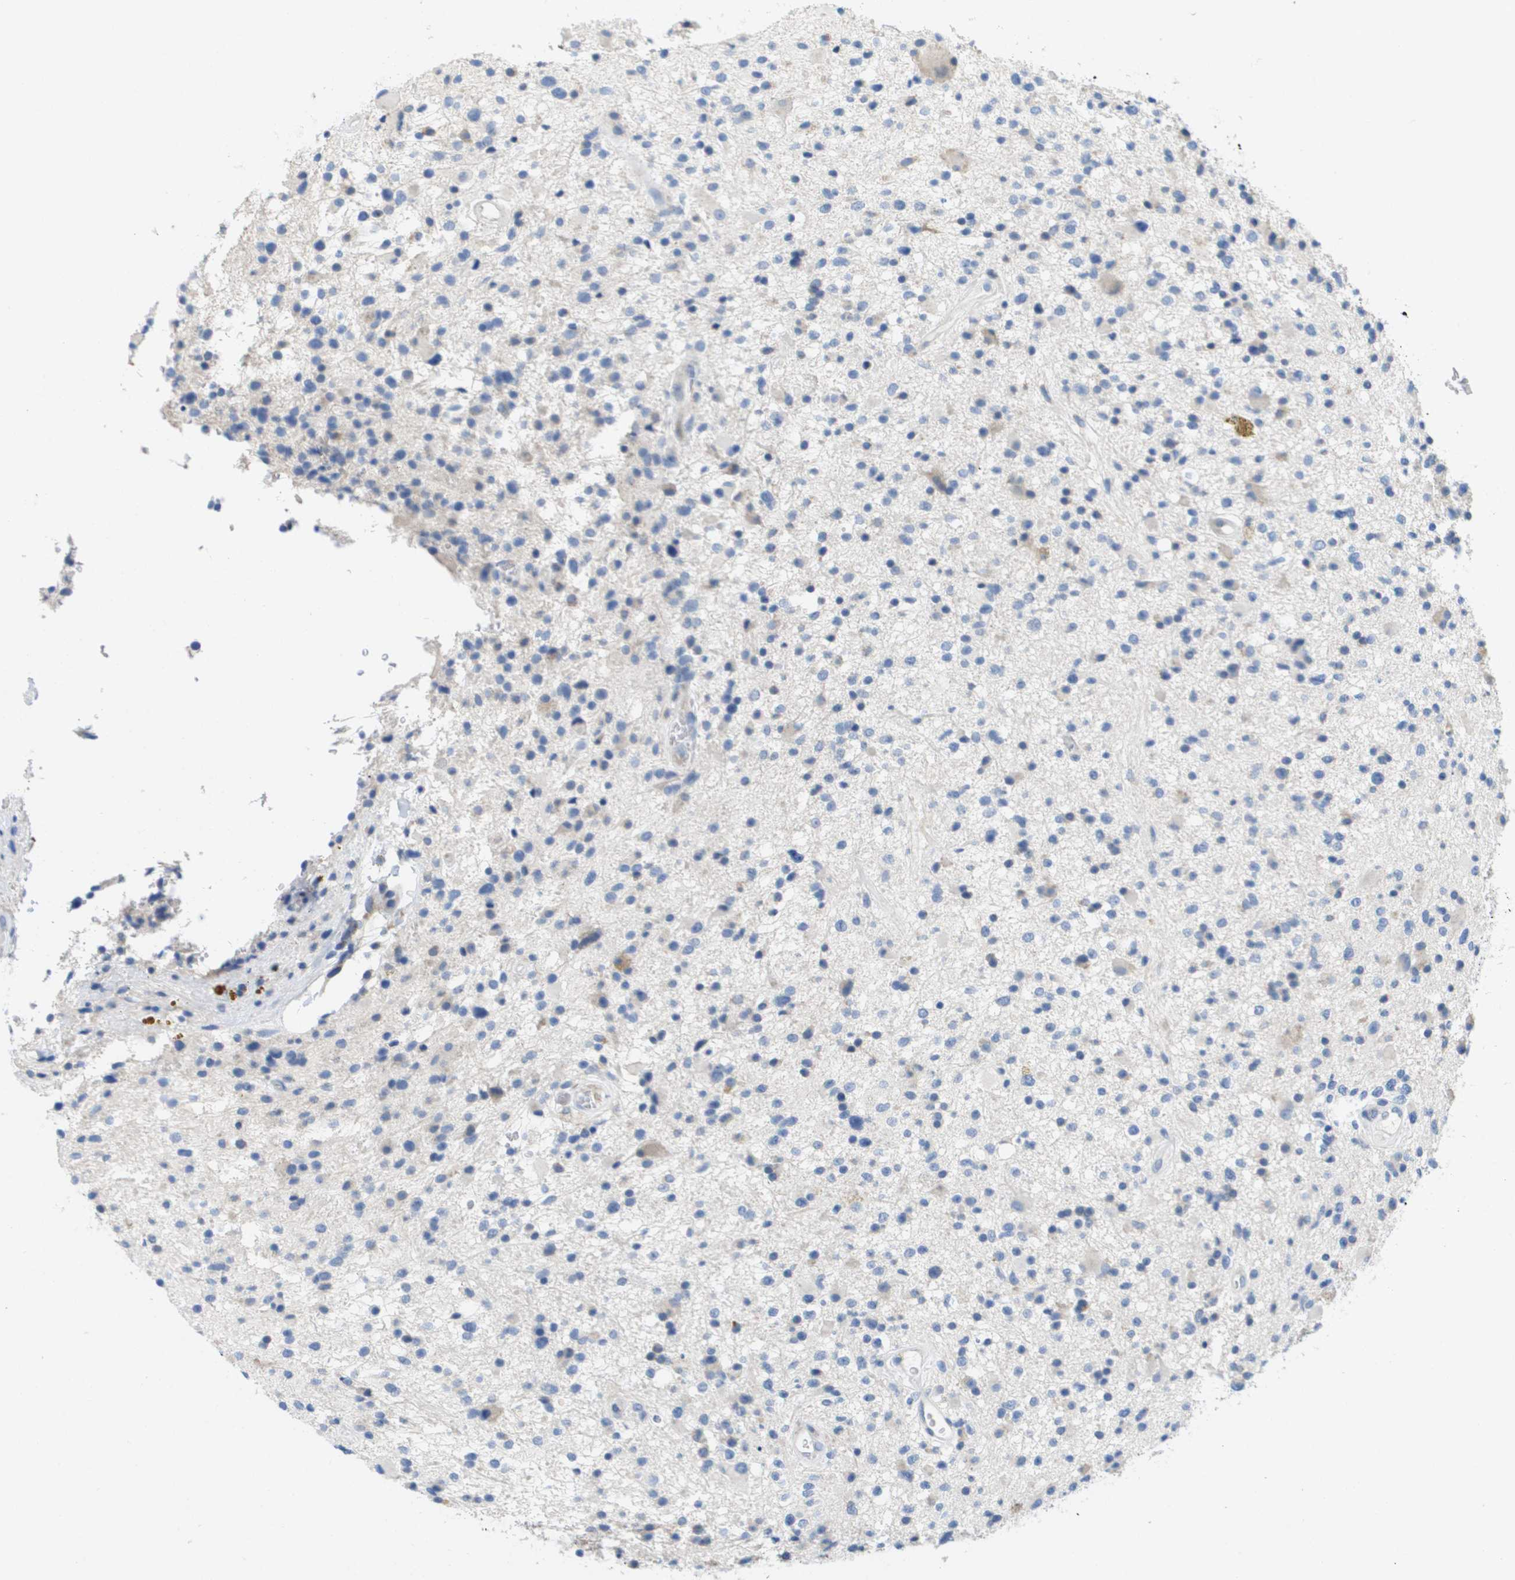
{"staining": {"intensity": "negative", "quantity": "none", "location": "none"}, "tissue": "glioma", "cell_type": "Tumor cells", "image_type": "cancer", "snomed": [{"axis": "morphology", "description": "Glioma, malignant, High grade"}, {"axis": "topography", "description": "Brain"}], "caption": "DAB (3,3'-diaminobenzidine) immunohistochemical staining of human malignant glioma (high-grade) displays no significant positivity in tumor cells. (Stains: DAB IHC with hematoxylin counter stain, Microscopy: brightfield microscopy at high magnification).", "gene": "CD3G", "patient": {"sex": "male", "age": 33}}